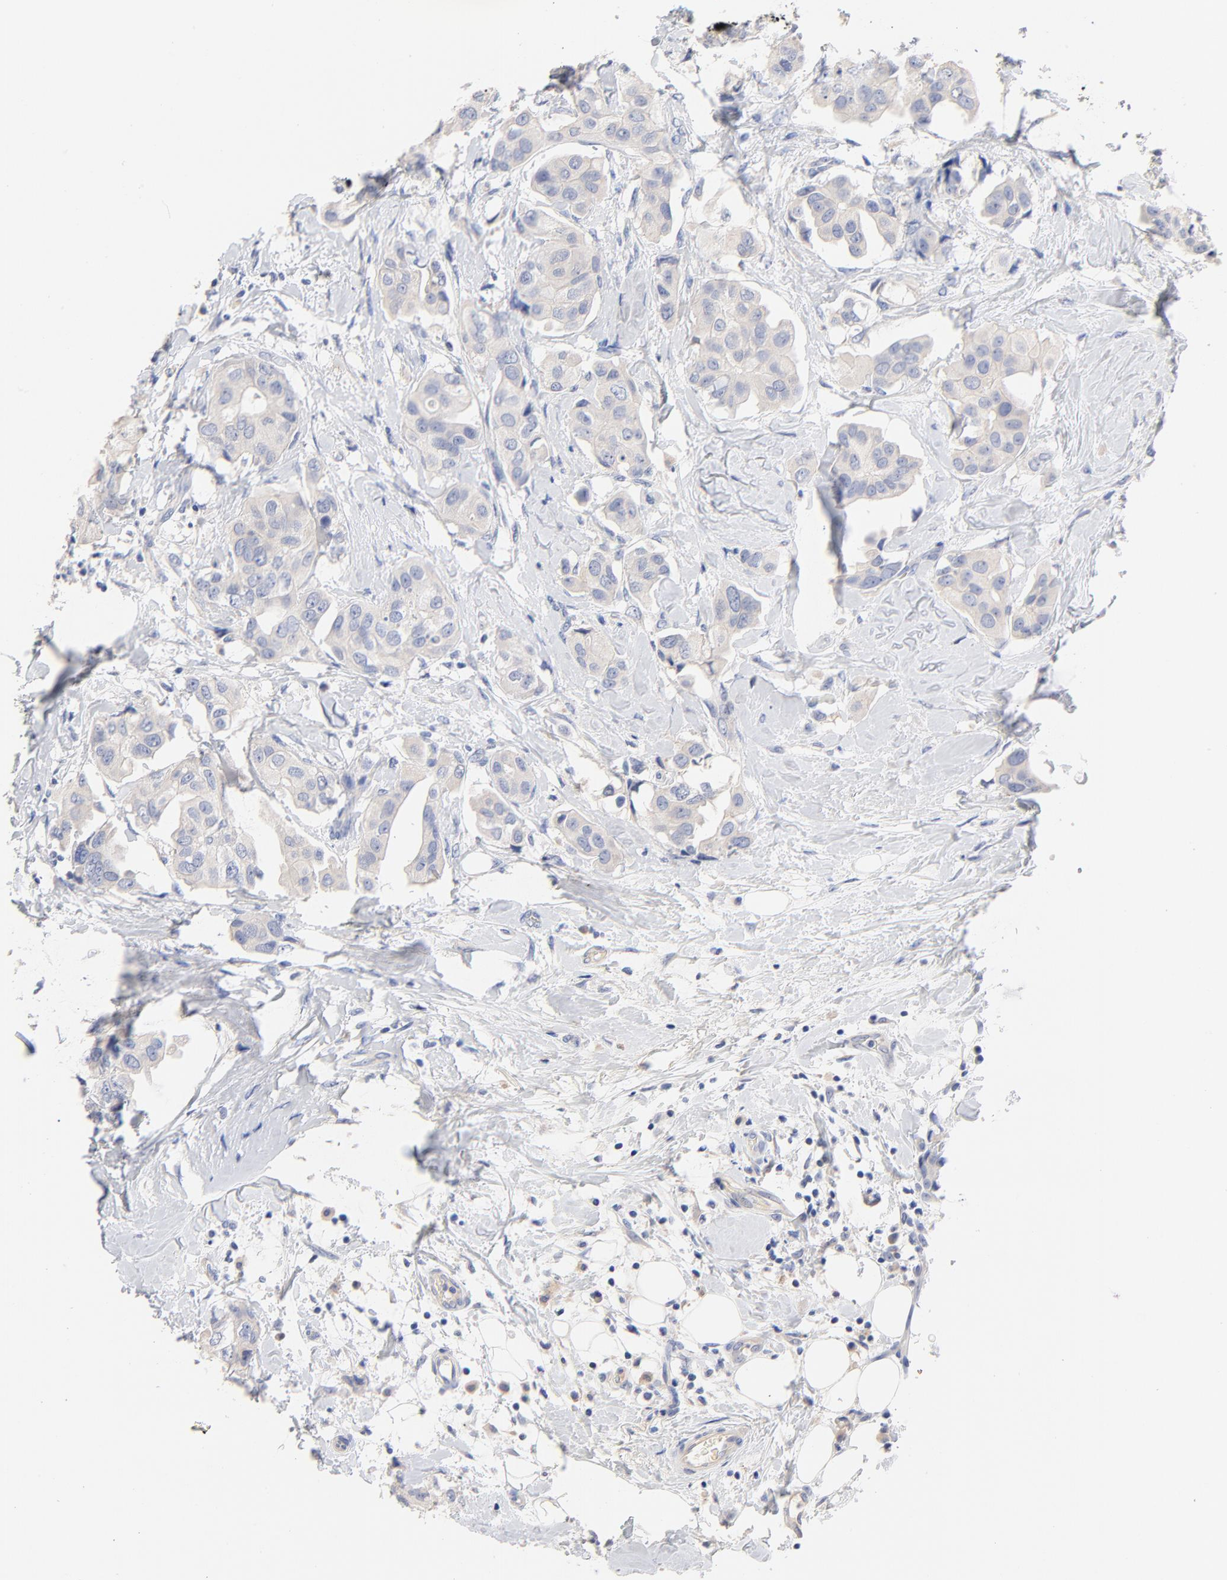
{"staining": {"intensity": "negative", "quantity": "none", "location": "none"}, "tissue": "breast cancer", "cell_type": "Tumor cells", "image_type": "cancer", "snomed": [{"axis": "morphology", "description": "Duct carcinoma"}, {"axis": "topography", "description": "Breast"}], "caption": "Protein analysis of breast intraductal carcinoma exhibits no significant expression in tumor cells.", "gene": "CPS1", "patient": {"sex": "female", "age": 40}}